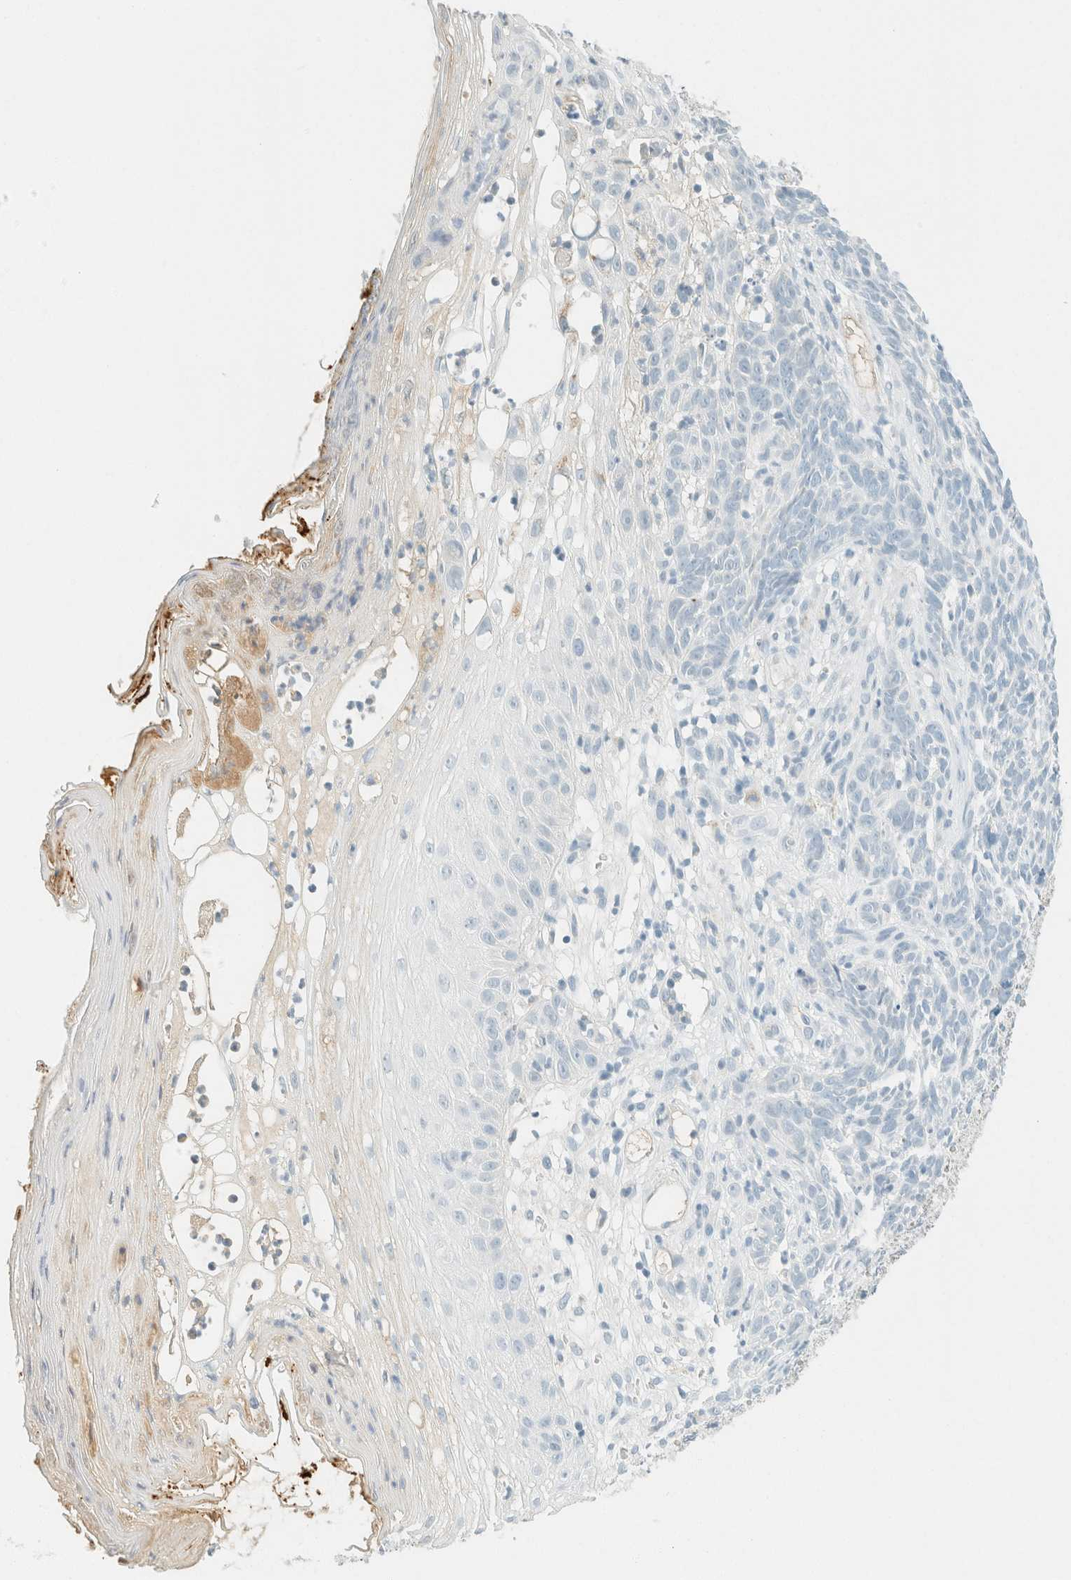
{"staining": {"intensity": "negative", "quantity": "none", "location": "none"}, "tissue": "skin cancer", "cell_type": "Tumor cells", "image_type": "cancer", "snomed": [{"axis": "morphology", "description": "Basal cell carcinoma"}, {"axis": "topography", "description": "Skin"}], "caption": "DAB immunohistochemical staining of human skin cancer displays no significant staining in tumor cells. (Stains: DAB (3,3'-diaminobenzidine) immunohistochemistry (IHC) with hematoxylin counter stain, Microscopy: brightfield microscopy at high magnification).", "gene": "GPA33", "patient": {"sex": "female", "age": 84}}